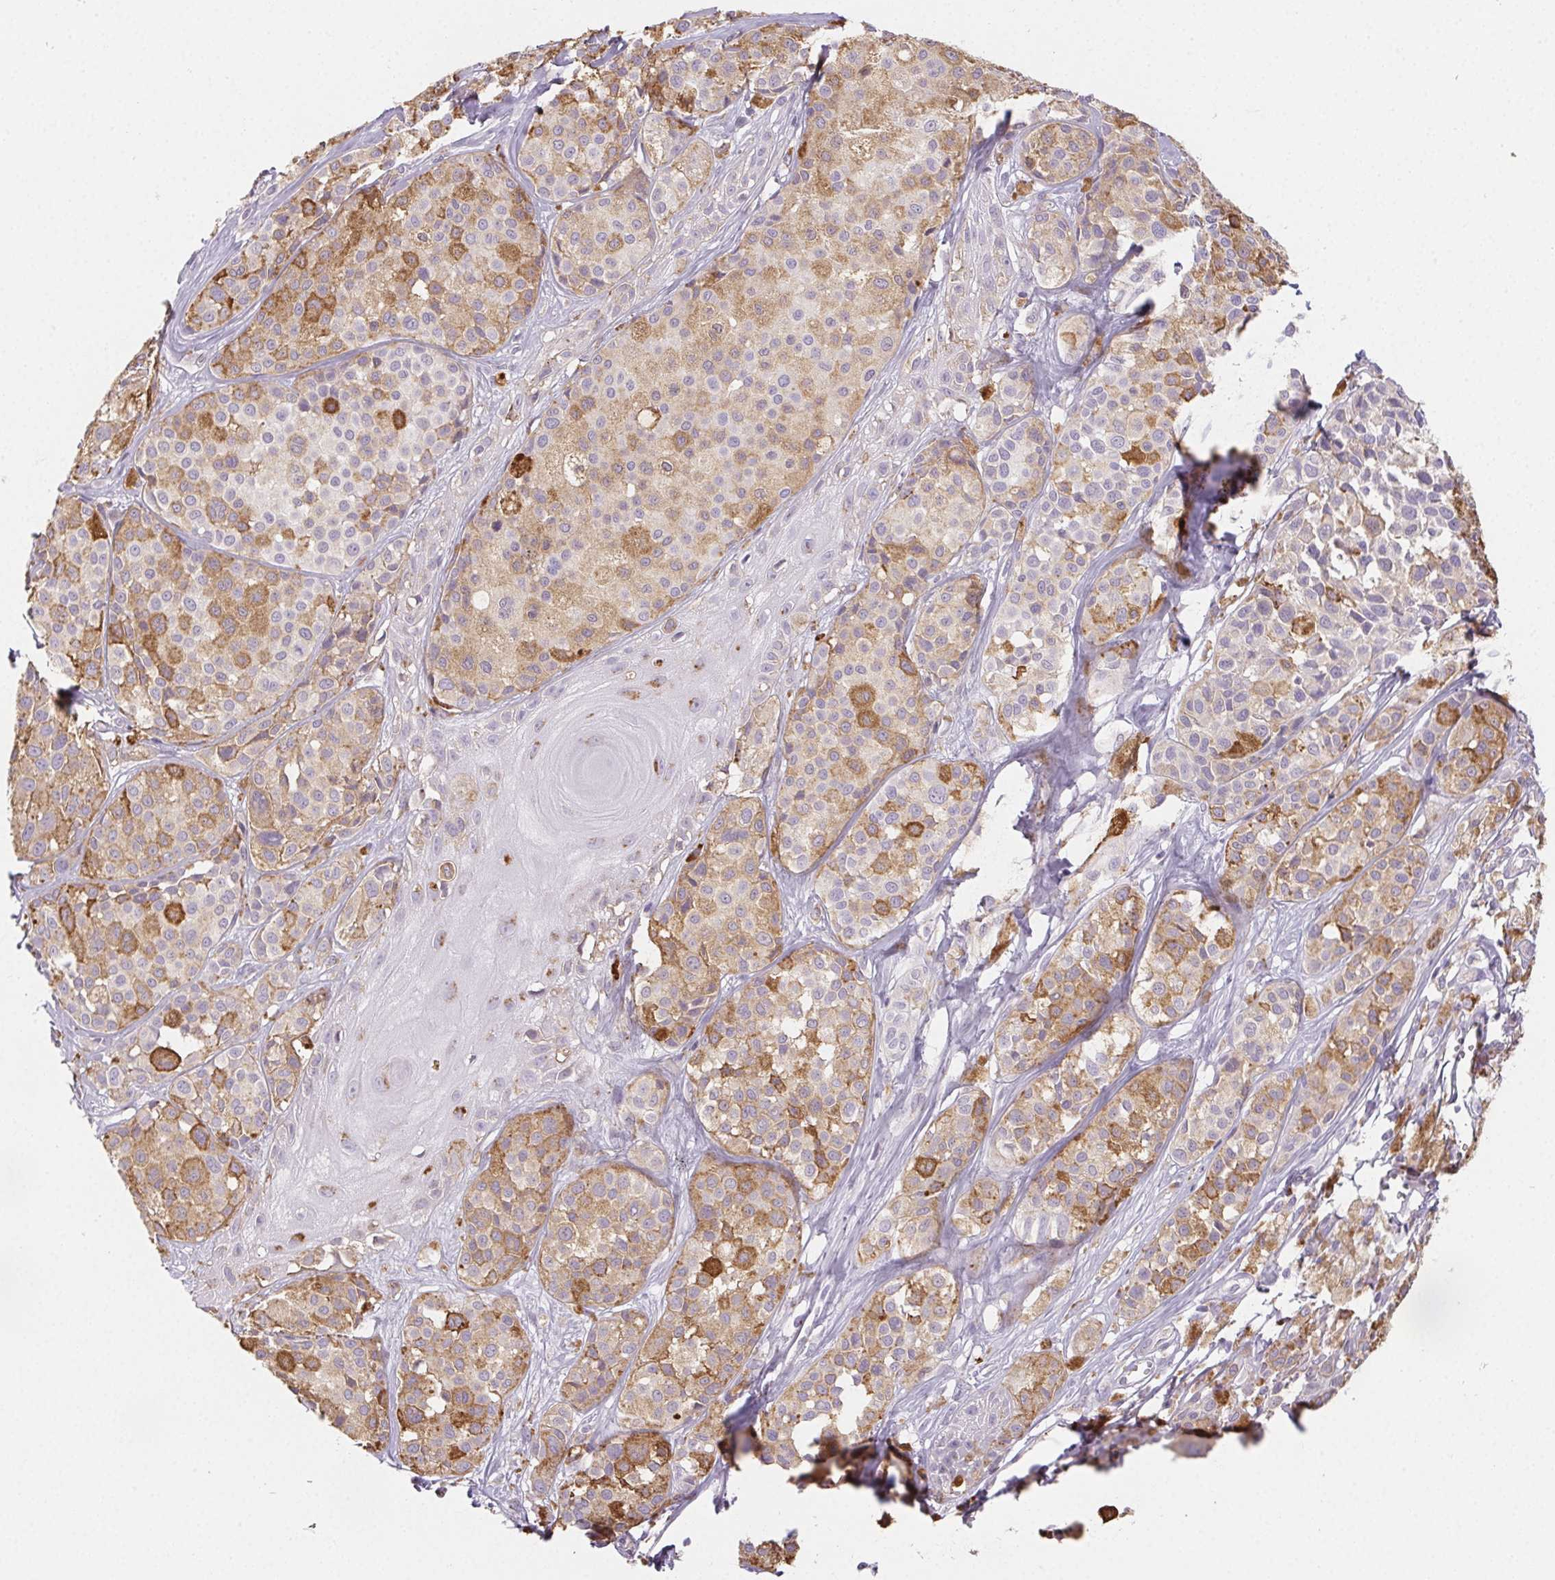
{"staining": {"intensity": "moderate", "quantity": "25%-75%", "location": "cytoplasmic/membranous"}, "tissue": "melanoma", "cell_type": "Tumor cells", "image_type": "cancer", "snomed": [{"axis": "morphology", "description": "Malignant melanoma, NOS"}, {"axis": "topography", "description": "Skin"}], "caption": "Protein staining exhibits moderate cytoplasmic/membranous staining in approximately 25%-75% of tumor cells in malignant melanoma.", "gene": "LIPA", "patient": {"sex": "male", "age": 77}}